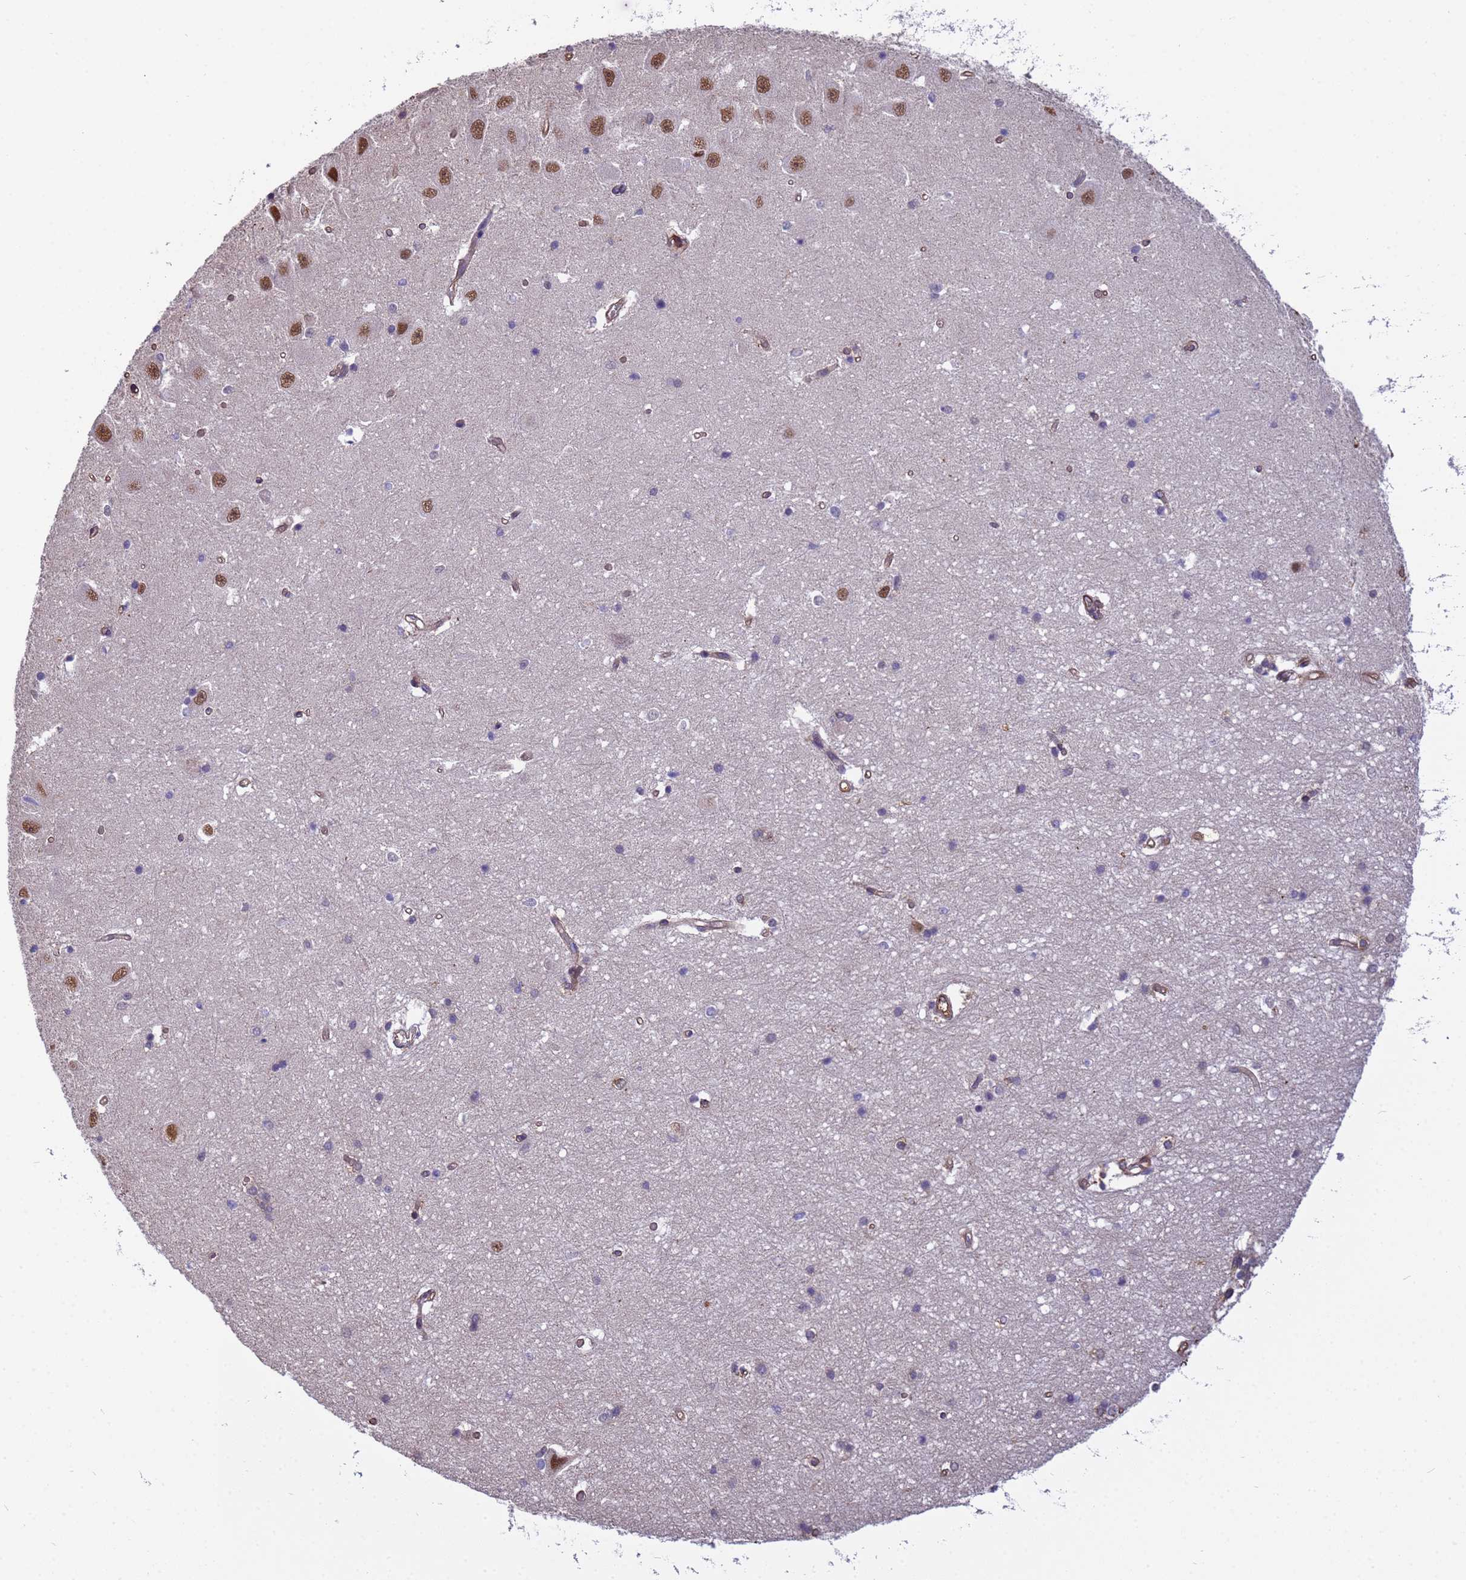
{"staining": {"intensity": "negative", "quantity": "none", "location": "none"}, "tissue": "hippocampus", "cell_type": "Glial cells", "image_type": "normal", "snomed": [{"axis": "morphology", "description": "Normal tissue, NOS"}, {"axis": "topography", "description": "Hippocampus"}], "caption": "Histopathology image shows no protein expression in glial cells of benign hippocampus.", "gene": "ITGB4", "patient": {"sex": "male", "age": 45}}